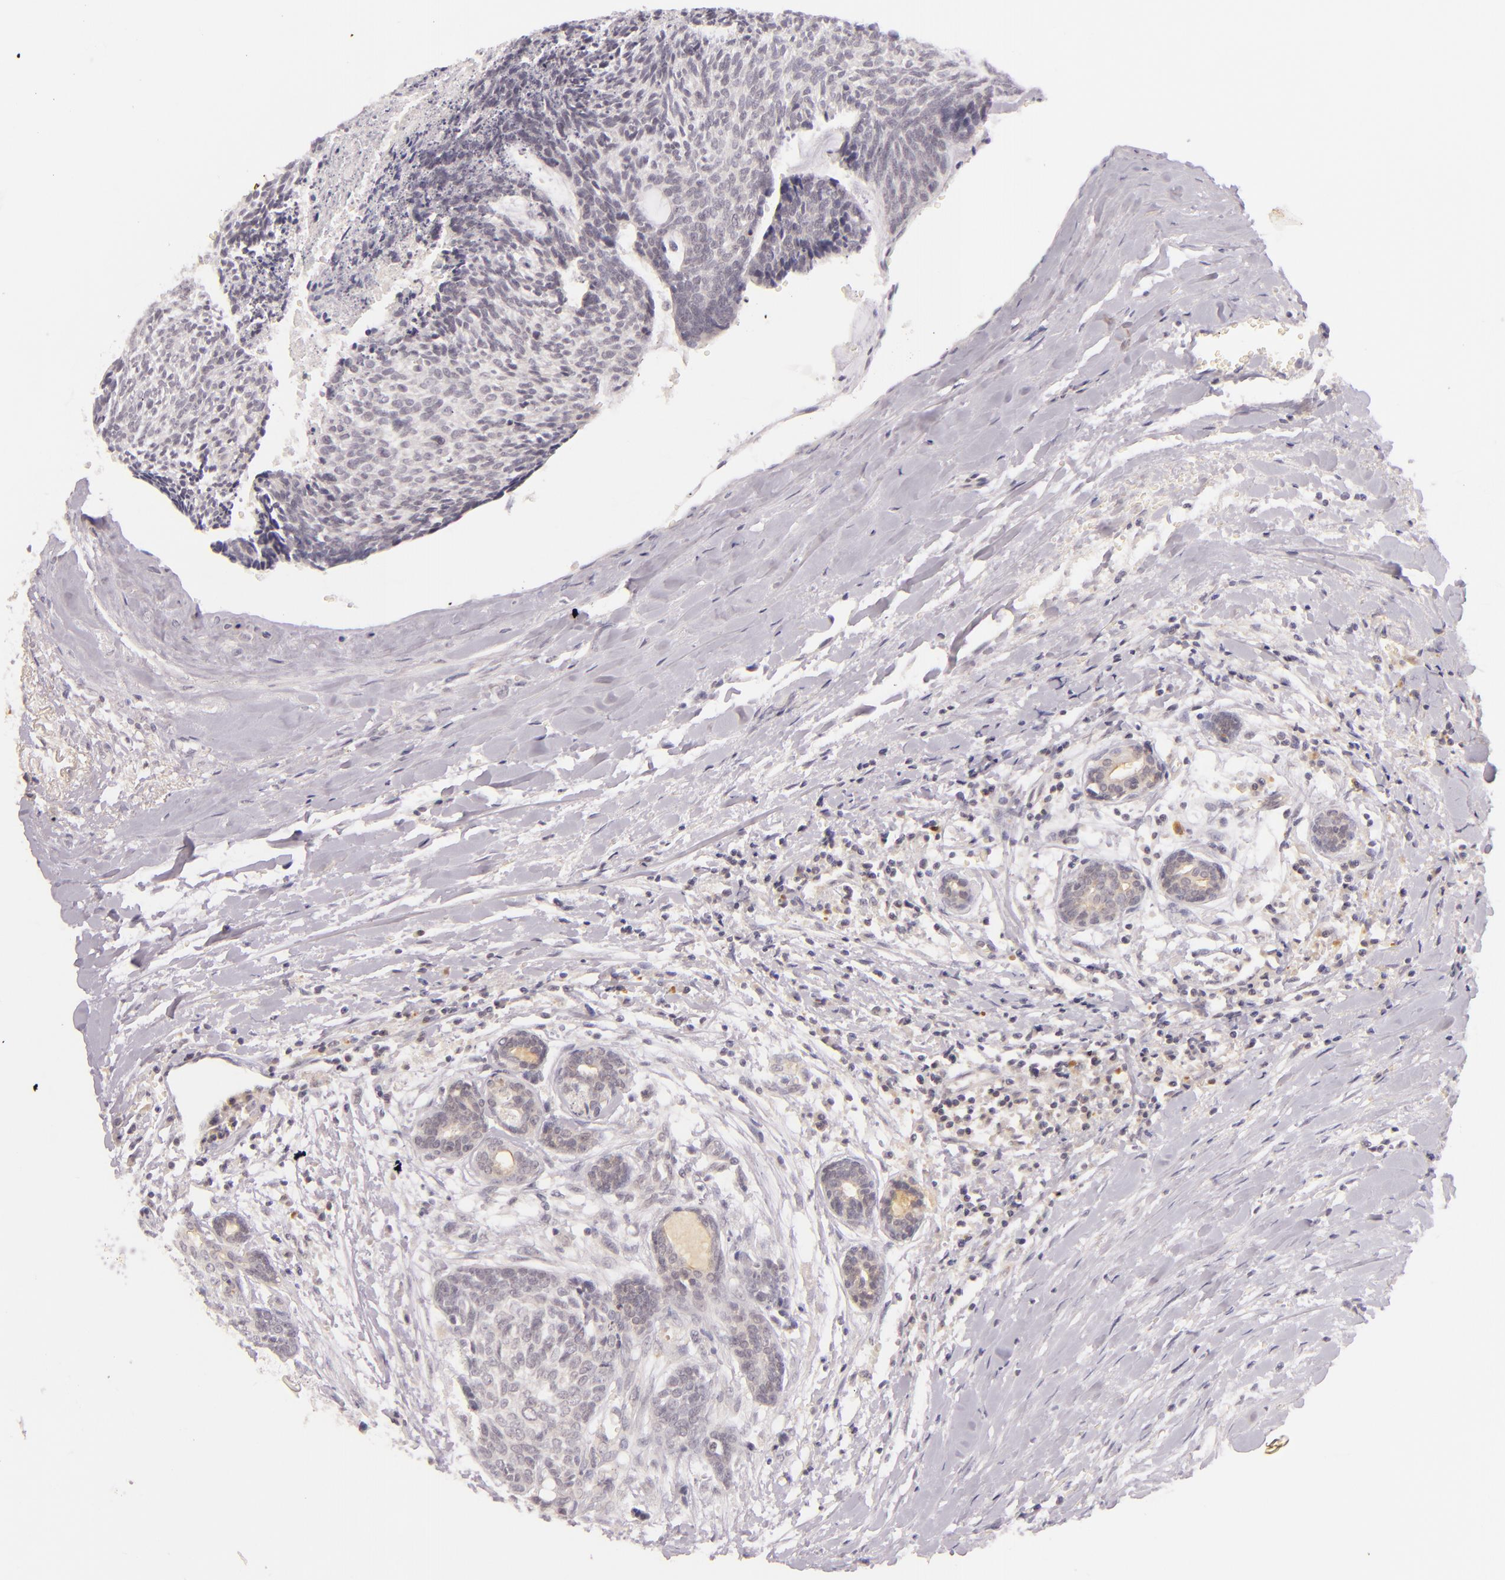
{"staining": {"intensity": "negative", "quantity": "none", "location": "none"}, "tissue": "head and neck cancer", "cell_type": "Tumor cells", "image_type": "cancer", "snomed": [{"axis": "morphology", "description": "Squamous cell carcinoma, NOS"}, {"axis": "topography", "description": "Salivary gland"}, {"axis": "topography", "description": "Head-Neck"}], "caption": "This photomicrograph is of squamous cell carcinoma (head and neck) stained with IHC to label a protein in brown with the nuclei are counter-stained blue. There is no expression in tumor cells. (DAB IHC with hematoxylin counter stain).", "gene": "CASP8", "patient": {"sex": "male", "age": 70}}